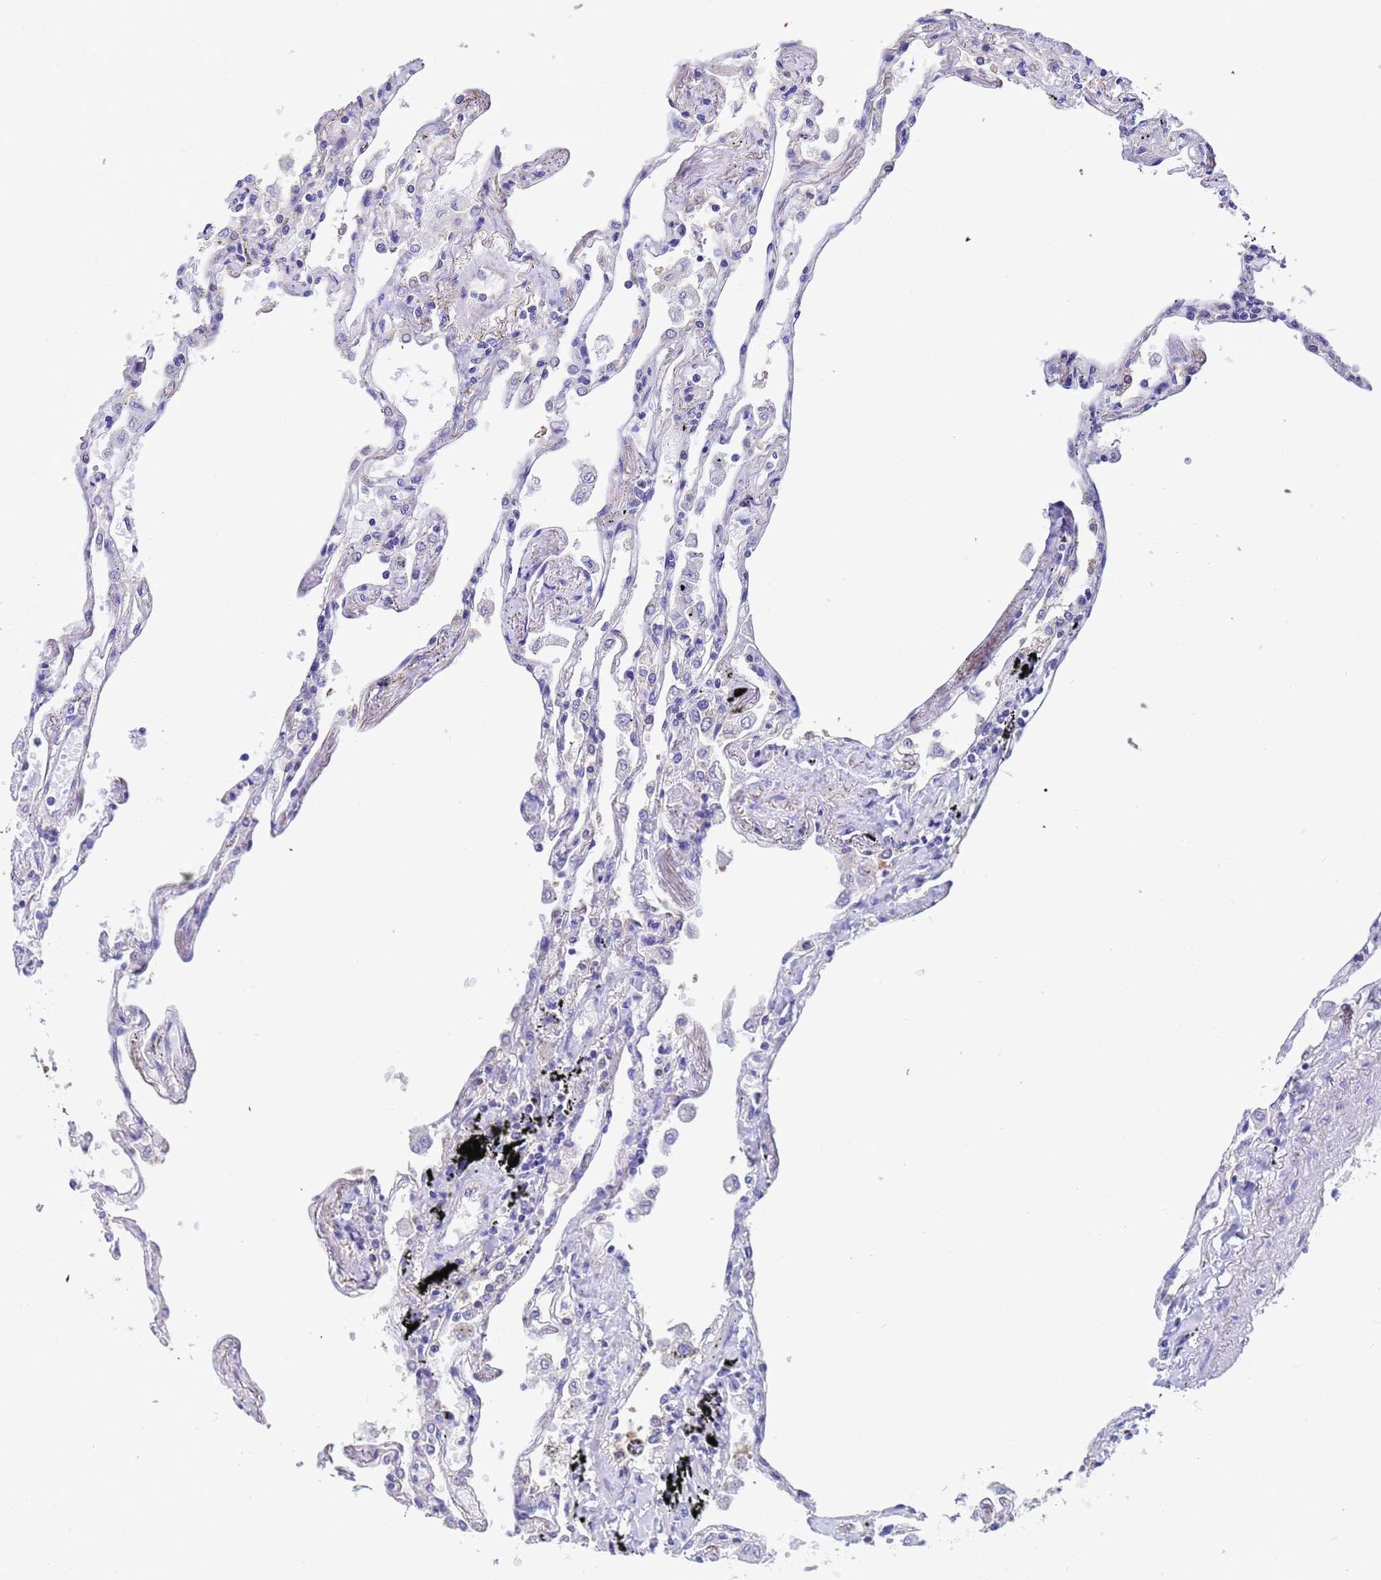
{"staining": {"intensity": "moderate", "quantity": "25%-75%", "location": "cytoplasmic/membranous"}, "tissue": "lung", "cell_type": "Alveolar cells", "image_type": "normal", "snomed": [{"axis": "morphology", "description": "Normal tissue, NOS"}, {"axis": "topography", "description": "Lung"}], "caption": "Lung stained with DAB (3,3'-diaminobenzidine) IHC reveals medium levels of moderate cytoplasmic/membranous expression in about 25%-75% of alveolar cells.", "gene": "FAM25A", "patient": {"sex": "female", "age": 67}}